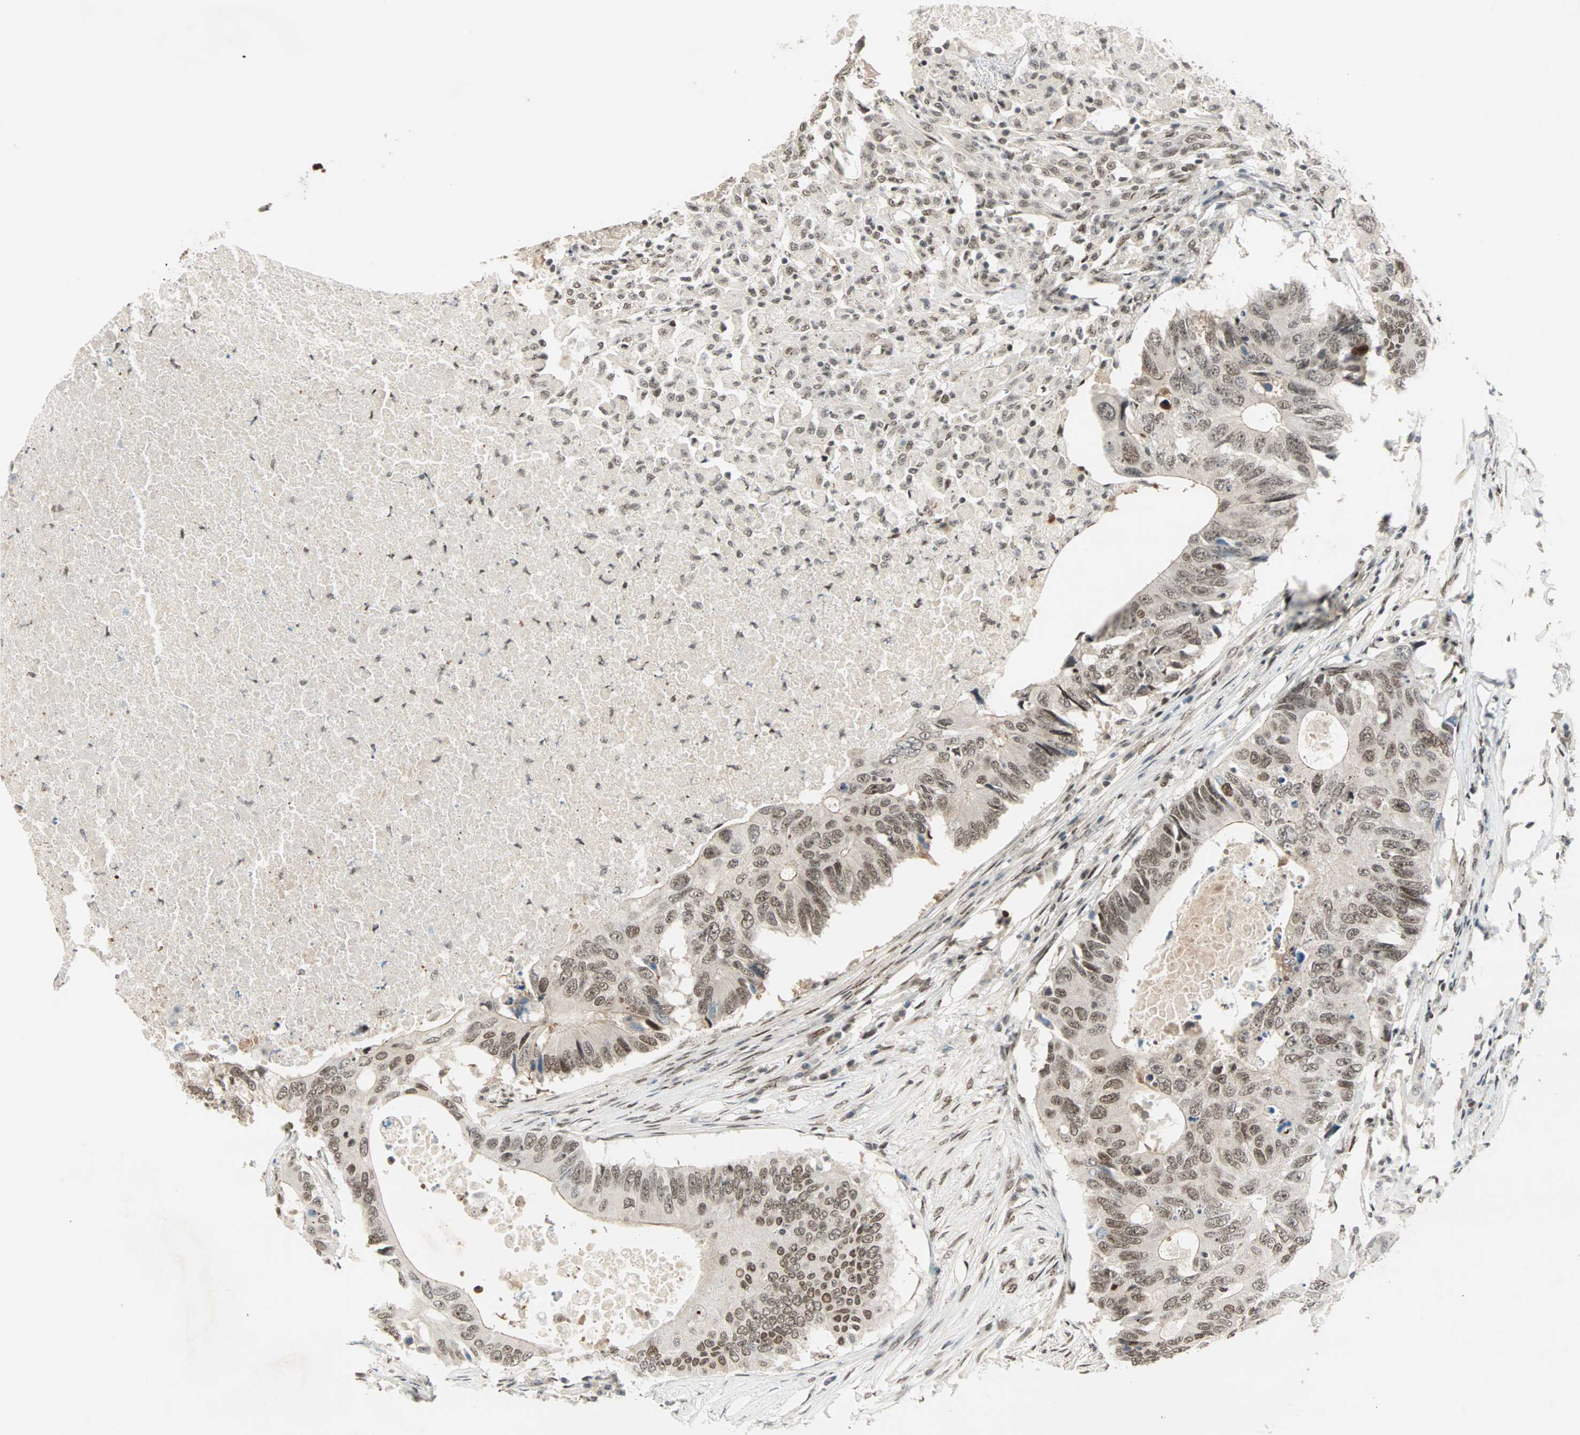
{"staining": {"intensity": "moderate", "quantity": ">75%", "location": "nuclear"}, "tissue": "colorectal cancer", "cell_type": "Tumor cells", "image_type": "cancer", "snomed": [{"axis": "morphology", "description": "Adenocarcinoma, NOS"}, {"axis": "topography", "description": "Colon"}], "caption": "Protein analysis of adenocarcinoma (colorectal) tissue exhibits moderate nuclear staining in approximately >75% of tumor cells.", "gene": "BLM", "patient": {"sex": "male", "age": 71}}